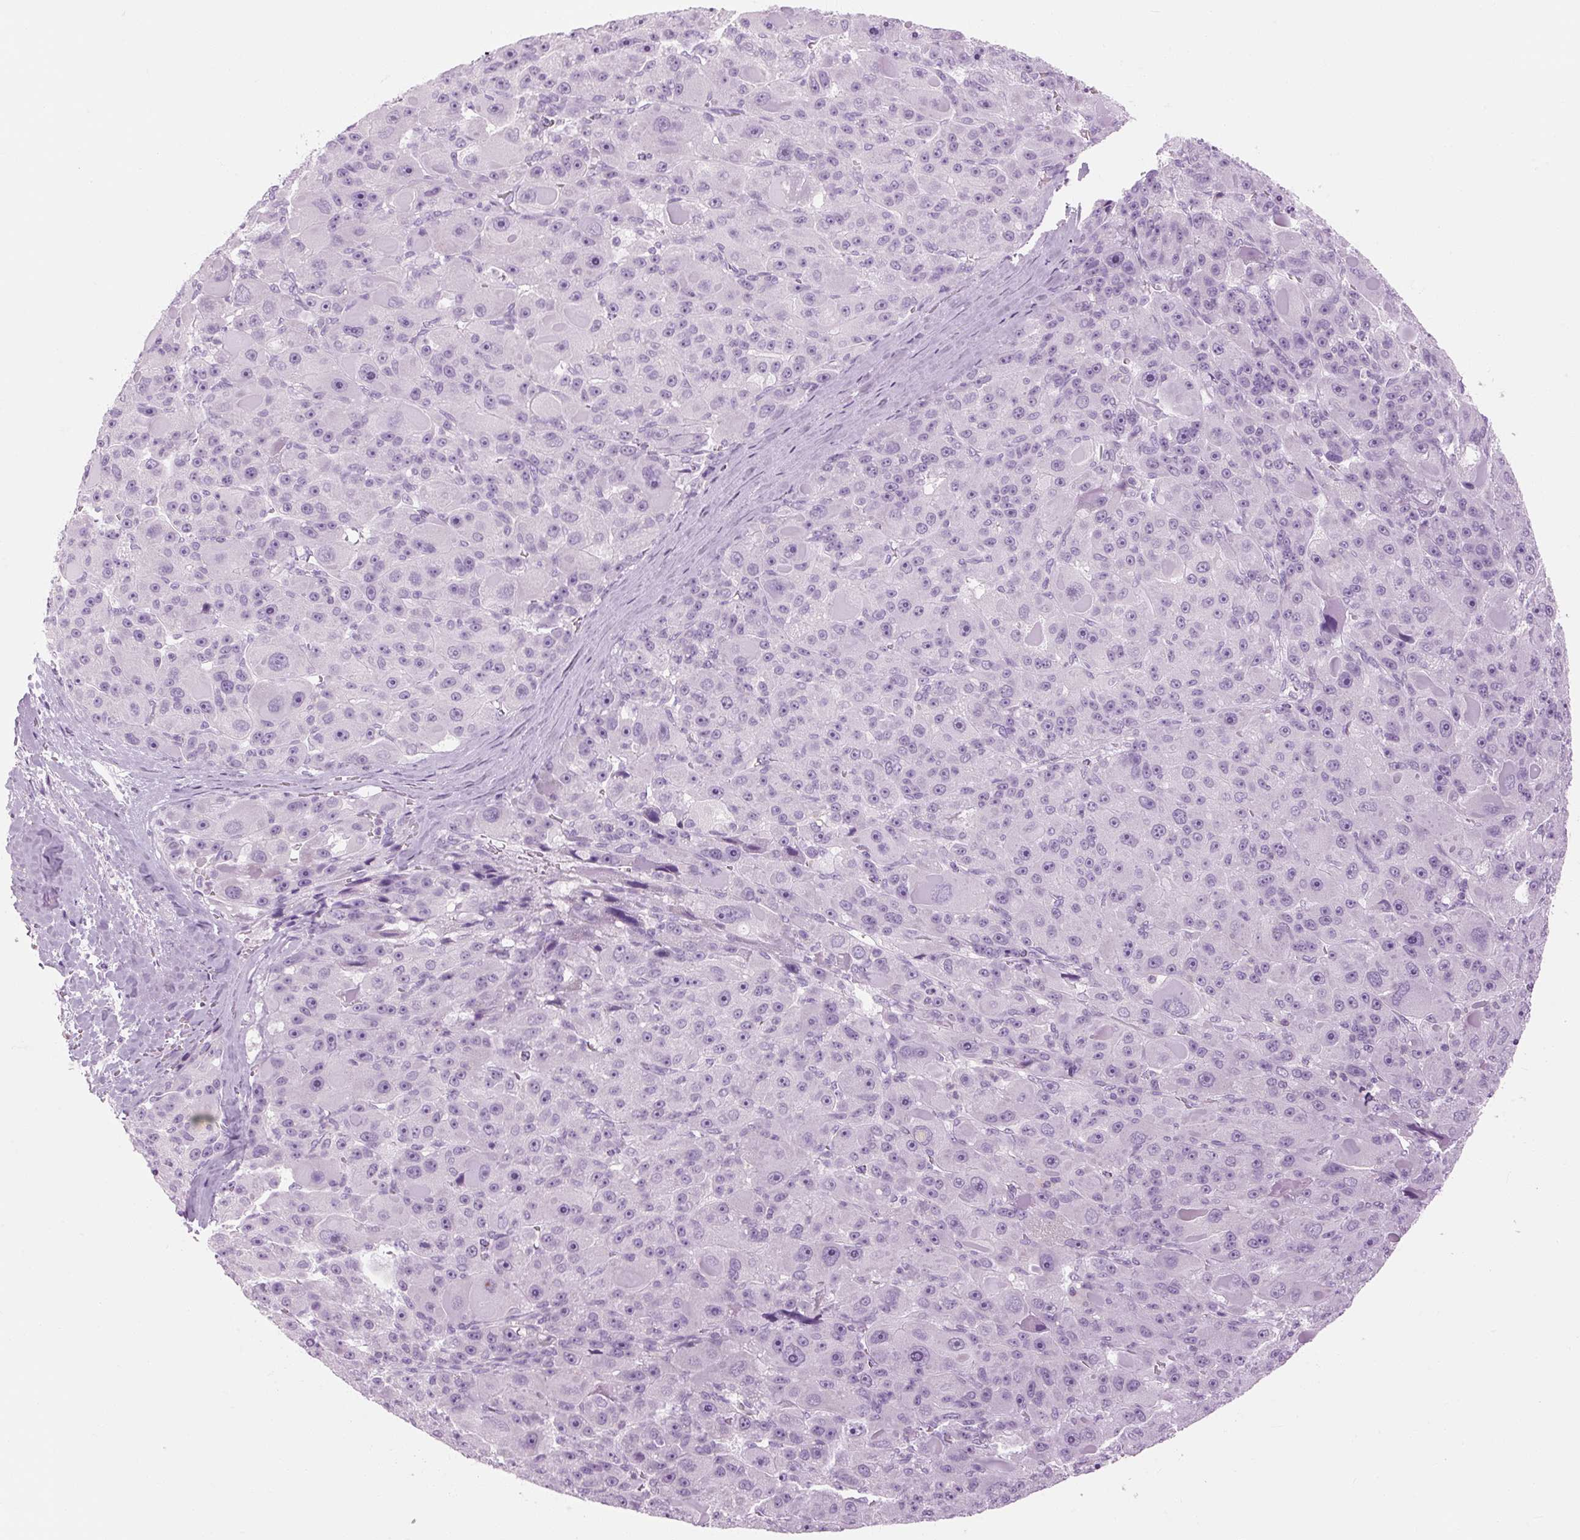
{"staining": {"intensity": "negative", "quantity": "none", "location": "none"}, "tissue": "liver cancer", "cell_type": "Tumor cells", "image_type": "cancer", "snomed": [{"axis": "morphology", "description": "Carcinoma, Hepatocellular, NOS"}, {"axis": "topography", "description": "Liver"}], "caption": "DAB immunohistochemical staining of human liver hepatocellular carcinoma exhibits no significant staining in tumor cells.", "gene": "TIGD2", "patient": {"sex": "male", "age": 76}}